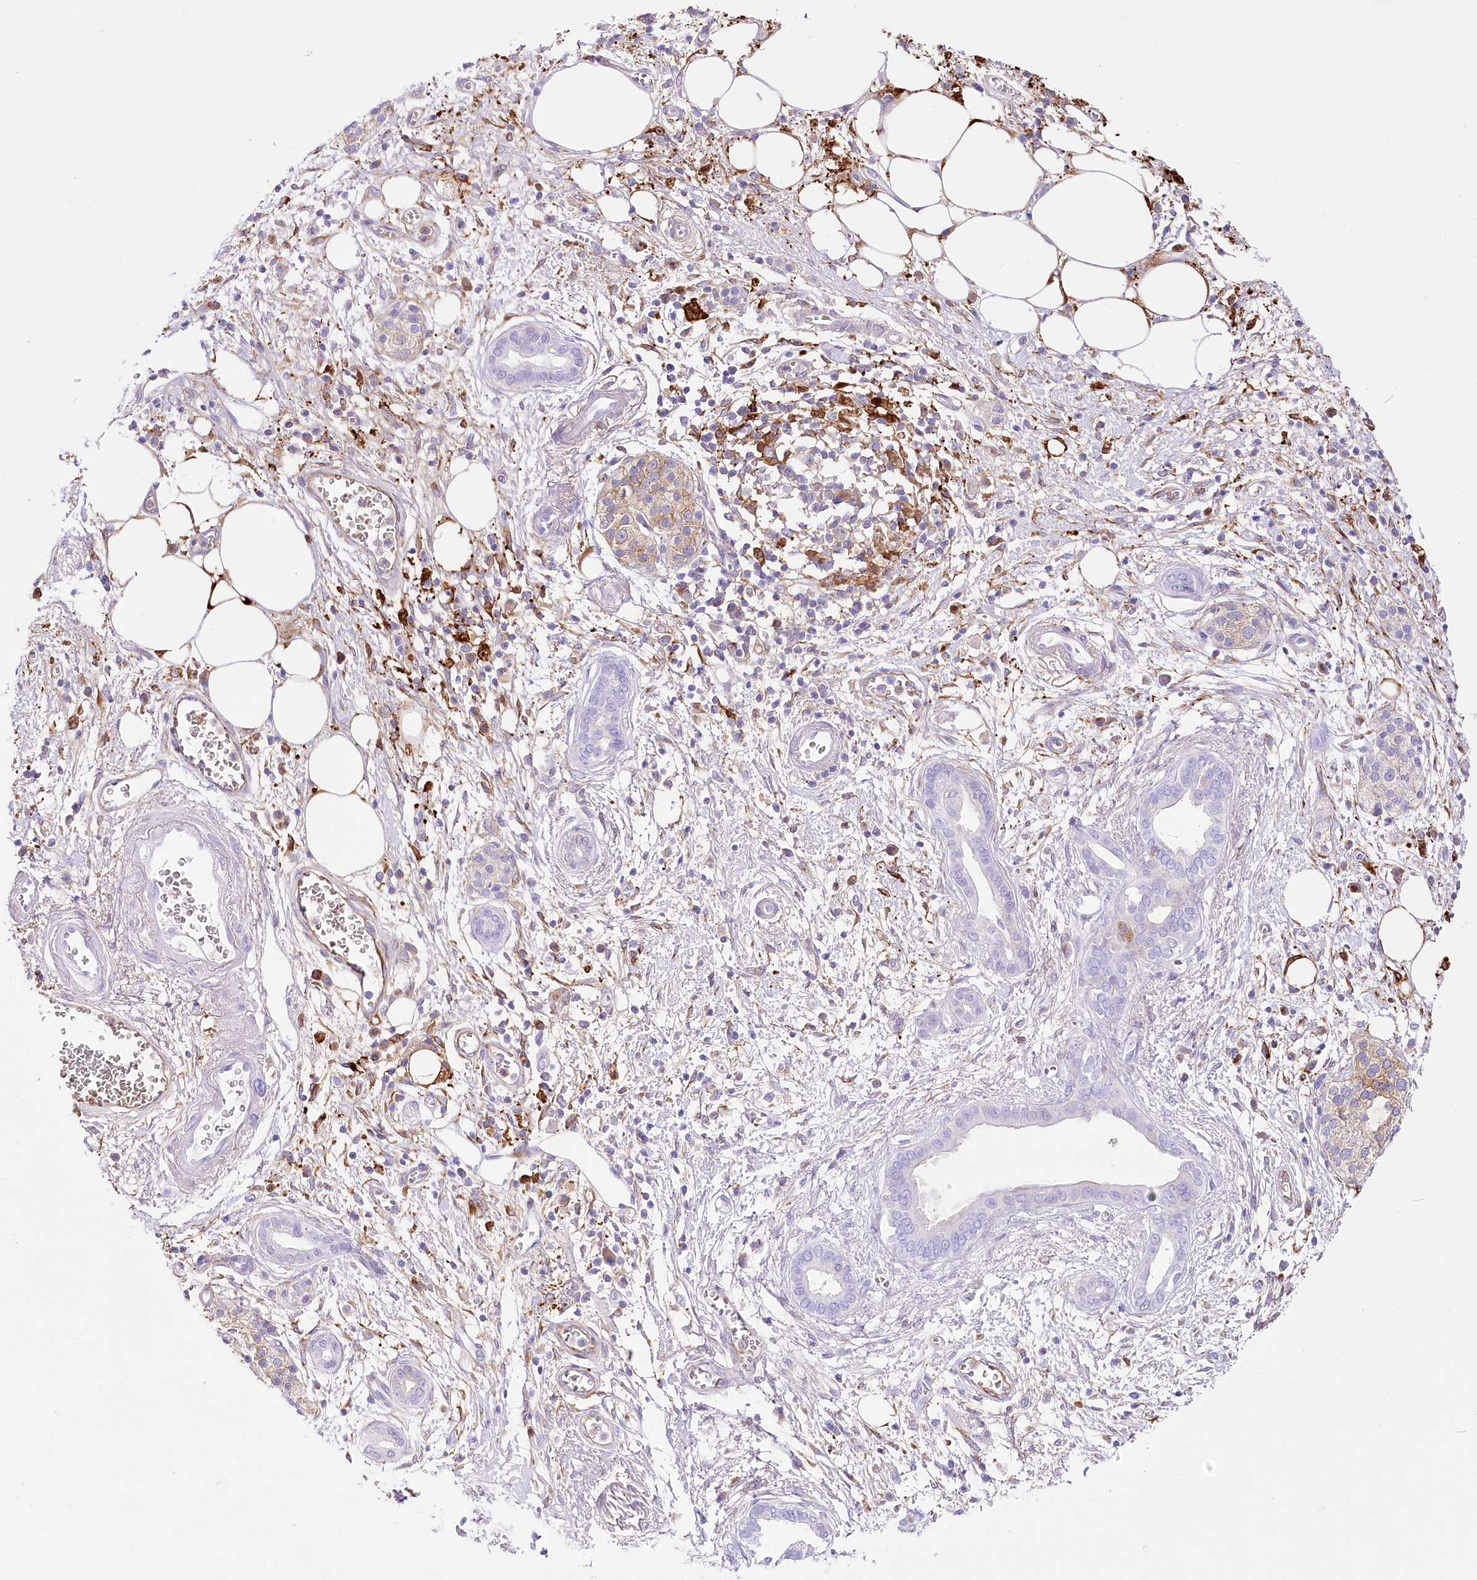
{"staining": {"intensity": "negative", "quantity": "none", "location": "none"}, "tissue": "pancreatic cancer", "cell_type": "Tumor cells", "image_type": "cancer", "snomed": [{"axis": "morphology", "description": "Adenocarcinoma, NOS"}, {"axis": "topography", "description": "Pancreas"}], "caption": "The immunohistochemistry photomicrograph has no significant staining in tumor cells of pancreatic cancer (adenocarcinoma) tissue. The staining was performed using DAB (3,3'-diaminobenzidine) to visualize the protein expression in brown, while the nuclei were stained in blue with hematoxylin (Magnification: 20x).", "gene": "DNAJC19", "patient": {"sex": "male", "age": 78}}